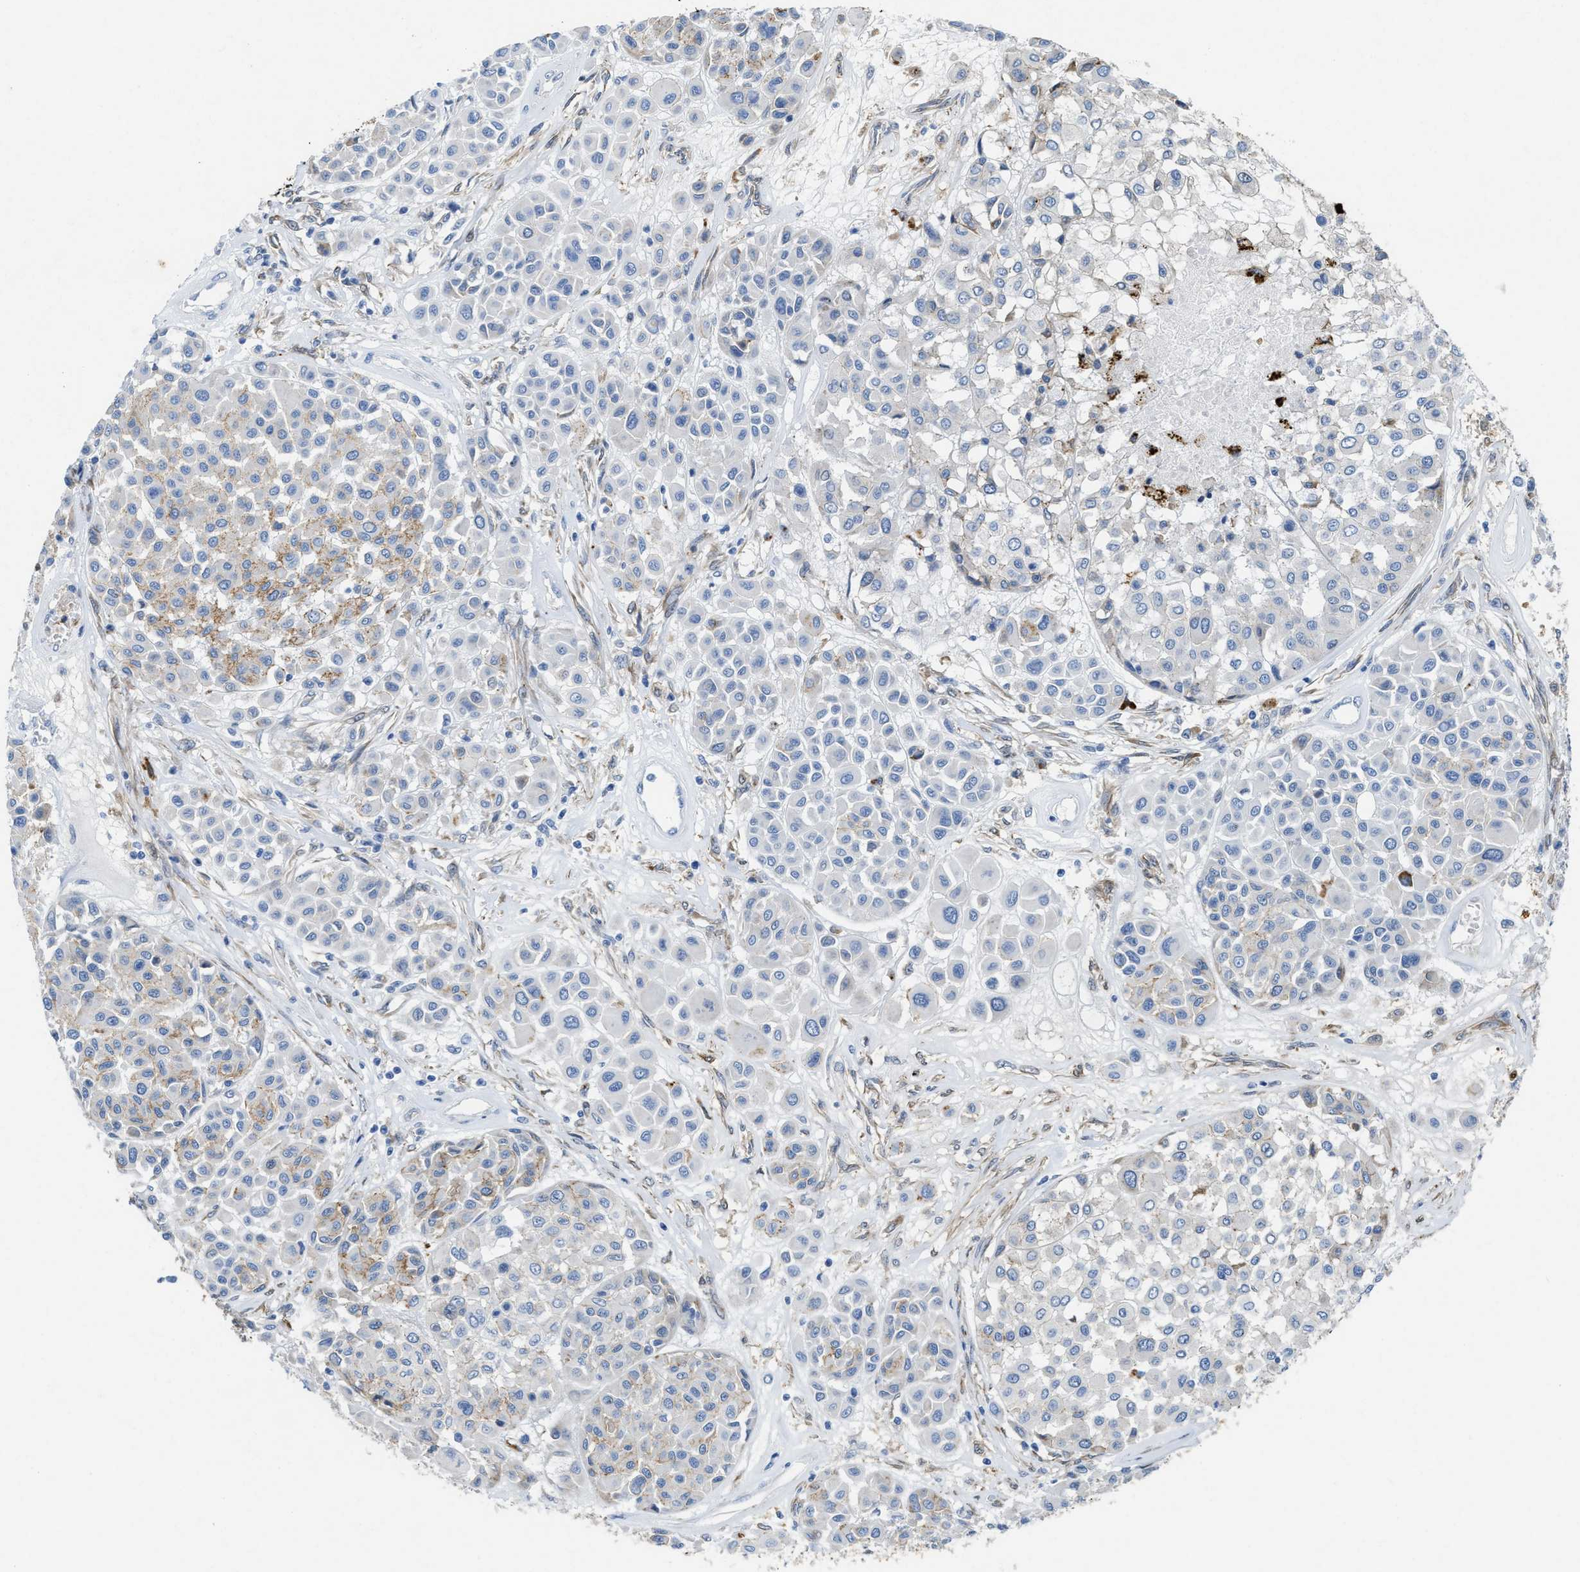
{"staining": {"intensity": "negative", "quantity": "none", "location": "none"}, "tissue": "melanoma", "cell_type": "Tumor cells", "image_type": "cancer", "snomed": [{"axis": "morphology", "description": "Malignant melanoma, Metastatic site"}, {"axis": "topography", "description": "Soft tissue"}], "caption": "High magnification brightfield microscopy of melanoma stained with DAB (3,3'-diaminobenzidine) (brown) and counterstained with hematoxylin (blue): tumor cells show no significant expression.", "gene": "ASS1", "patient": {"sex": "male", "age": 41}}